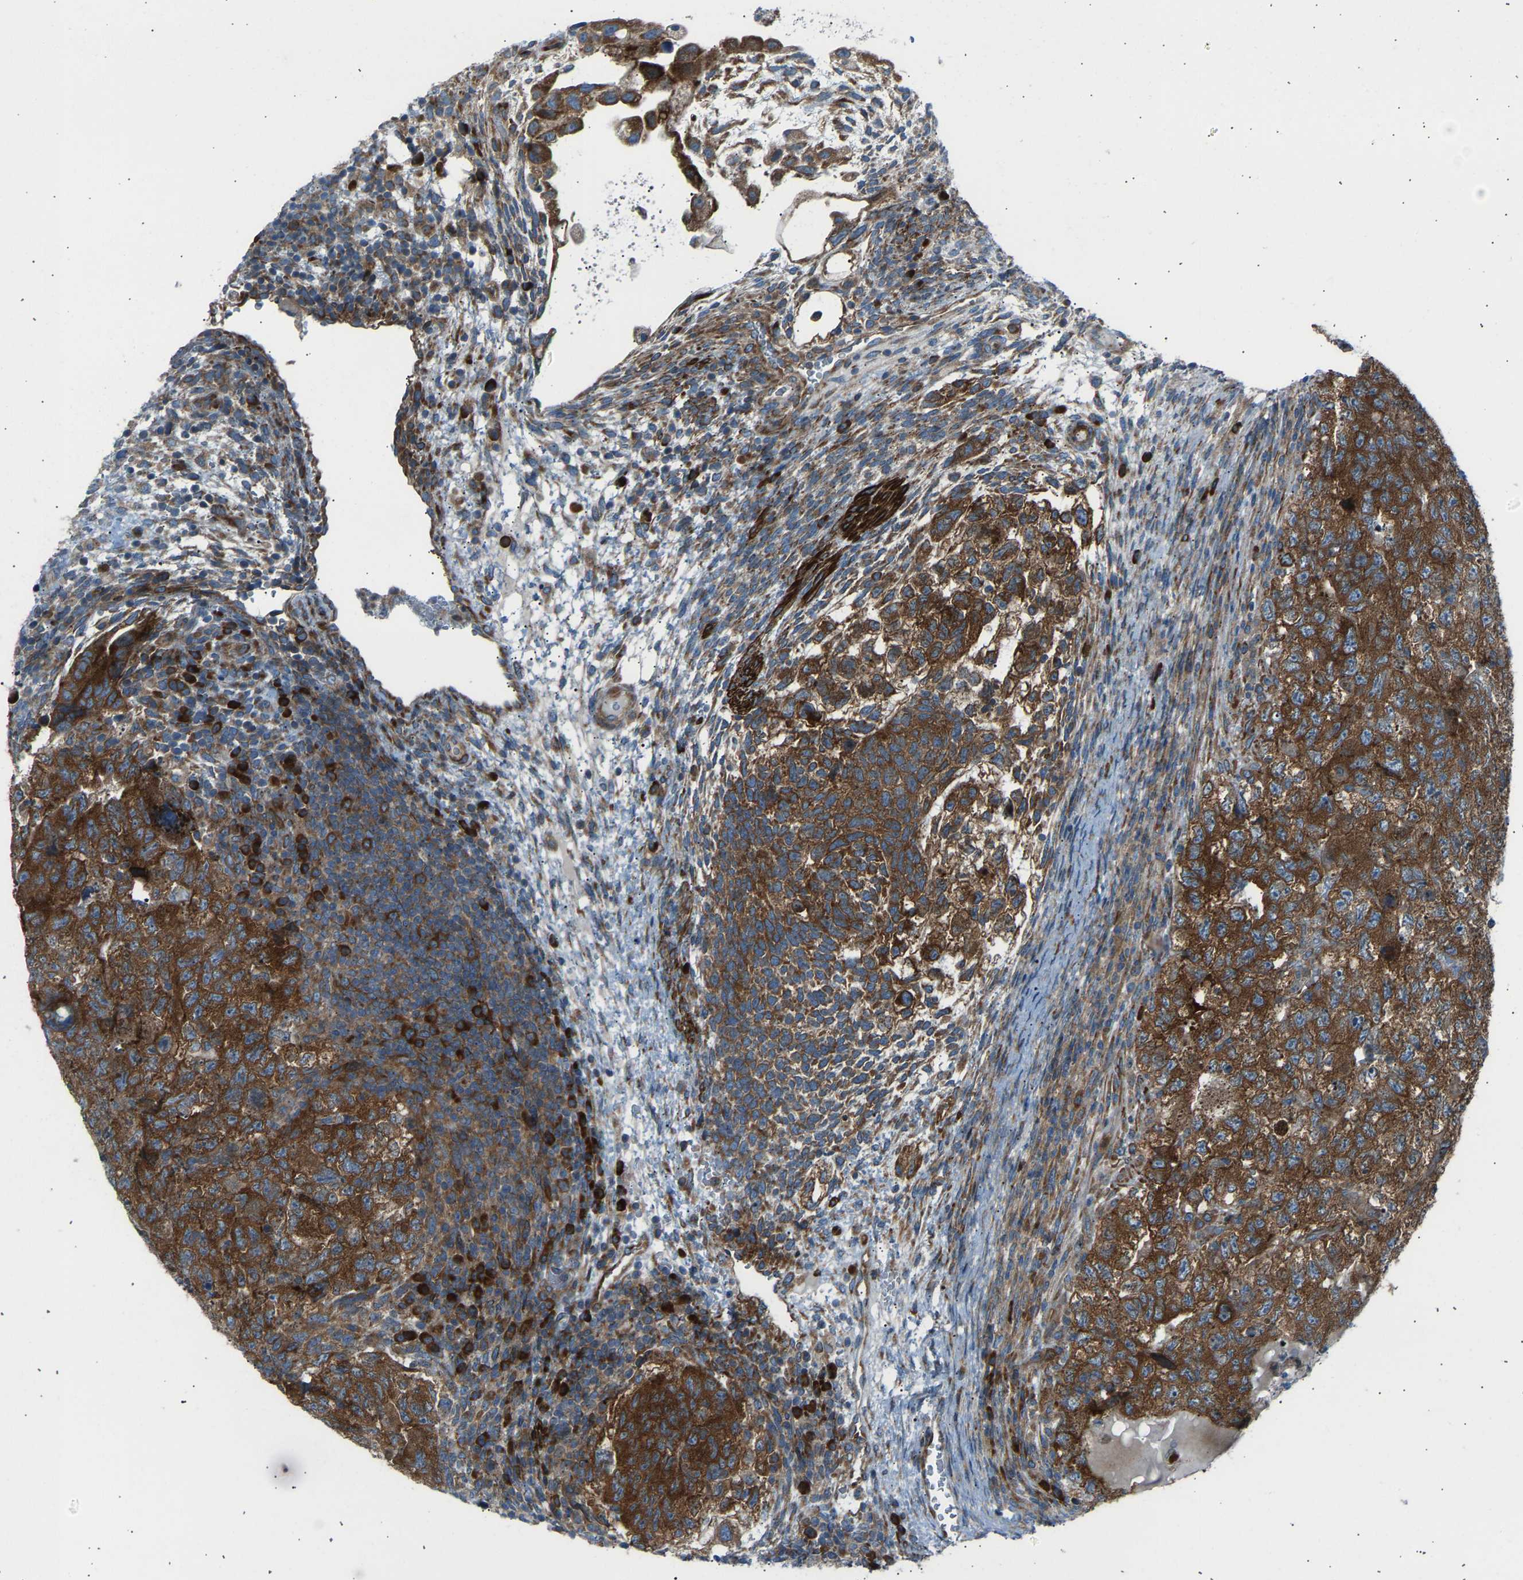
{"staining": {"intensity": "strong", "quantity": ">75%", "location": "cytoplasmic/membranous"}, "tissue": "testis cancer", "cell_type": "Tumor cells", "image_type": "cancer", "snomed": [{"axis": "morphology", "description": "Carcinoma, Embryonal, NOS"}, {"axis": "topography", "description": "Testis"}], "caption": "Tumor cells exhibit high levels of strong cytoplasmic/membranous positivity in approximately >75% of cells in human testis cancer.", "gene": "VPS41", "patient": {"sex": "male", "age": 36}}